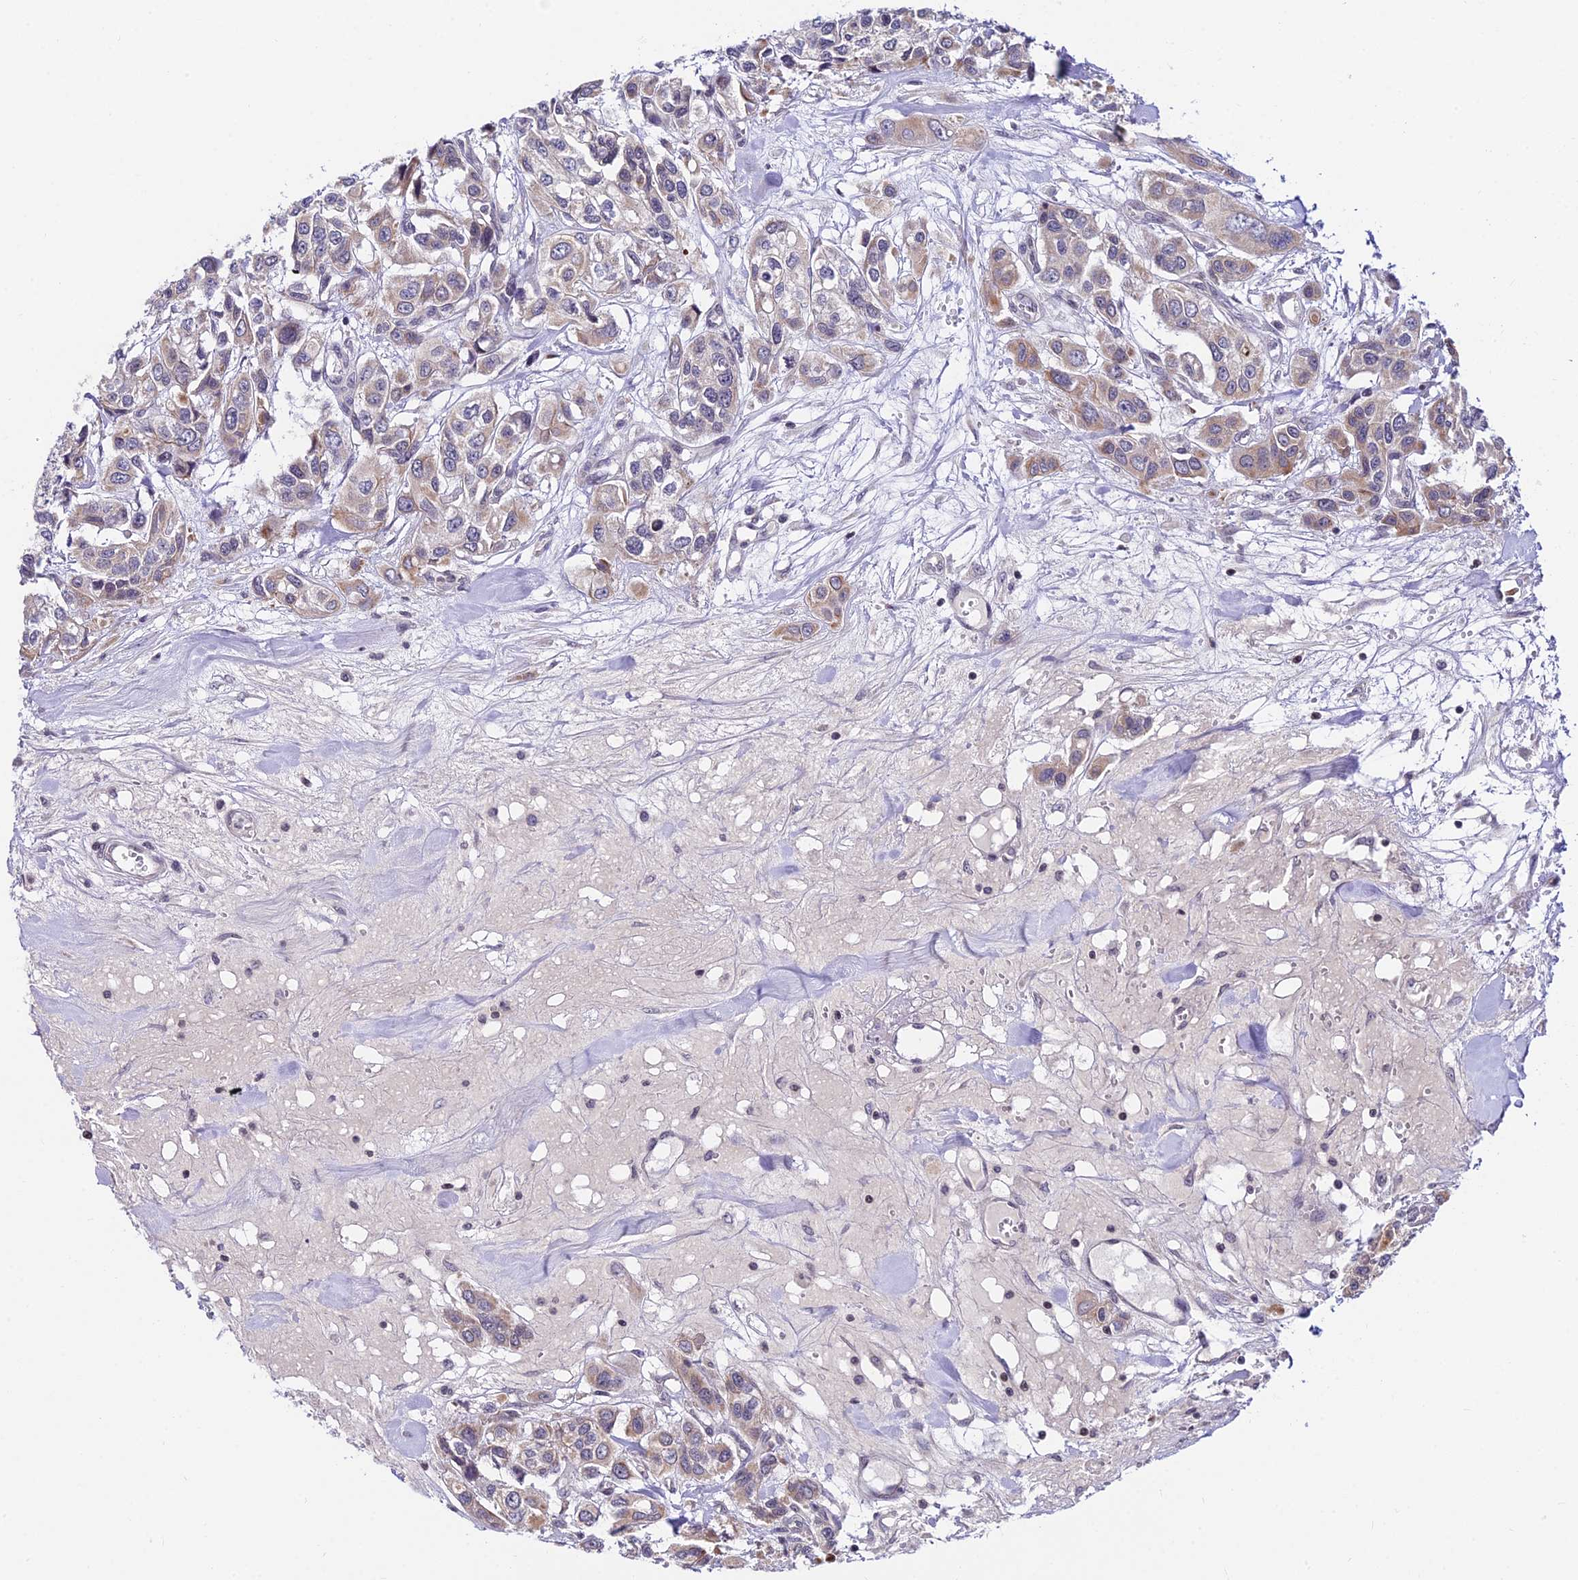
{"staining": {"intensity": "weak", "quantity": "25%-75%", "location": "cytoplasmic/membranous"}, "tissue": "urothelial cancer", "cell_type": "Tumor cells", "image_type": "cancer", "snomed": [{"axis": "morphology", "description": "Urothelial carcinoma, High grade"}, {"axis": "topography", "description": "Urinary bladder"}], "caption": "Immunohistochemical staining of human urothelial cancer demonstrates low levels of weak cytoplasmic/membranous protein positivity in about 25%-75% of tumor cells. The staining was performed using DAB (3,3'-diaminobenzidine) to visualize the protein expression in brown, while the nuclei were stained in blue with hematoxylin (Magnification: 20x).", "gene": "CDNF", "patient": {"sex": "male", "age": 67}}